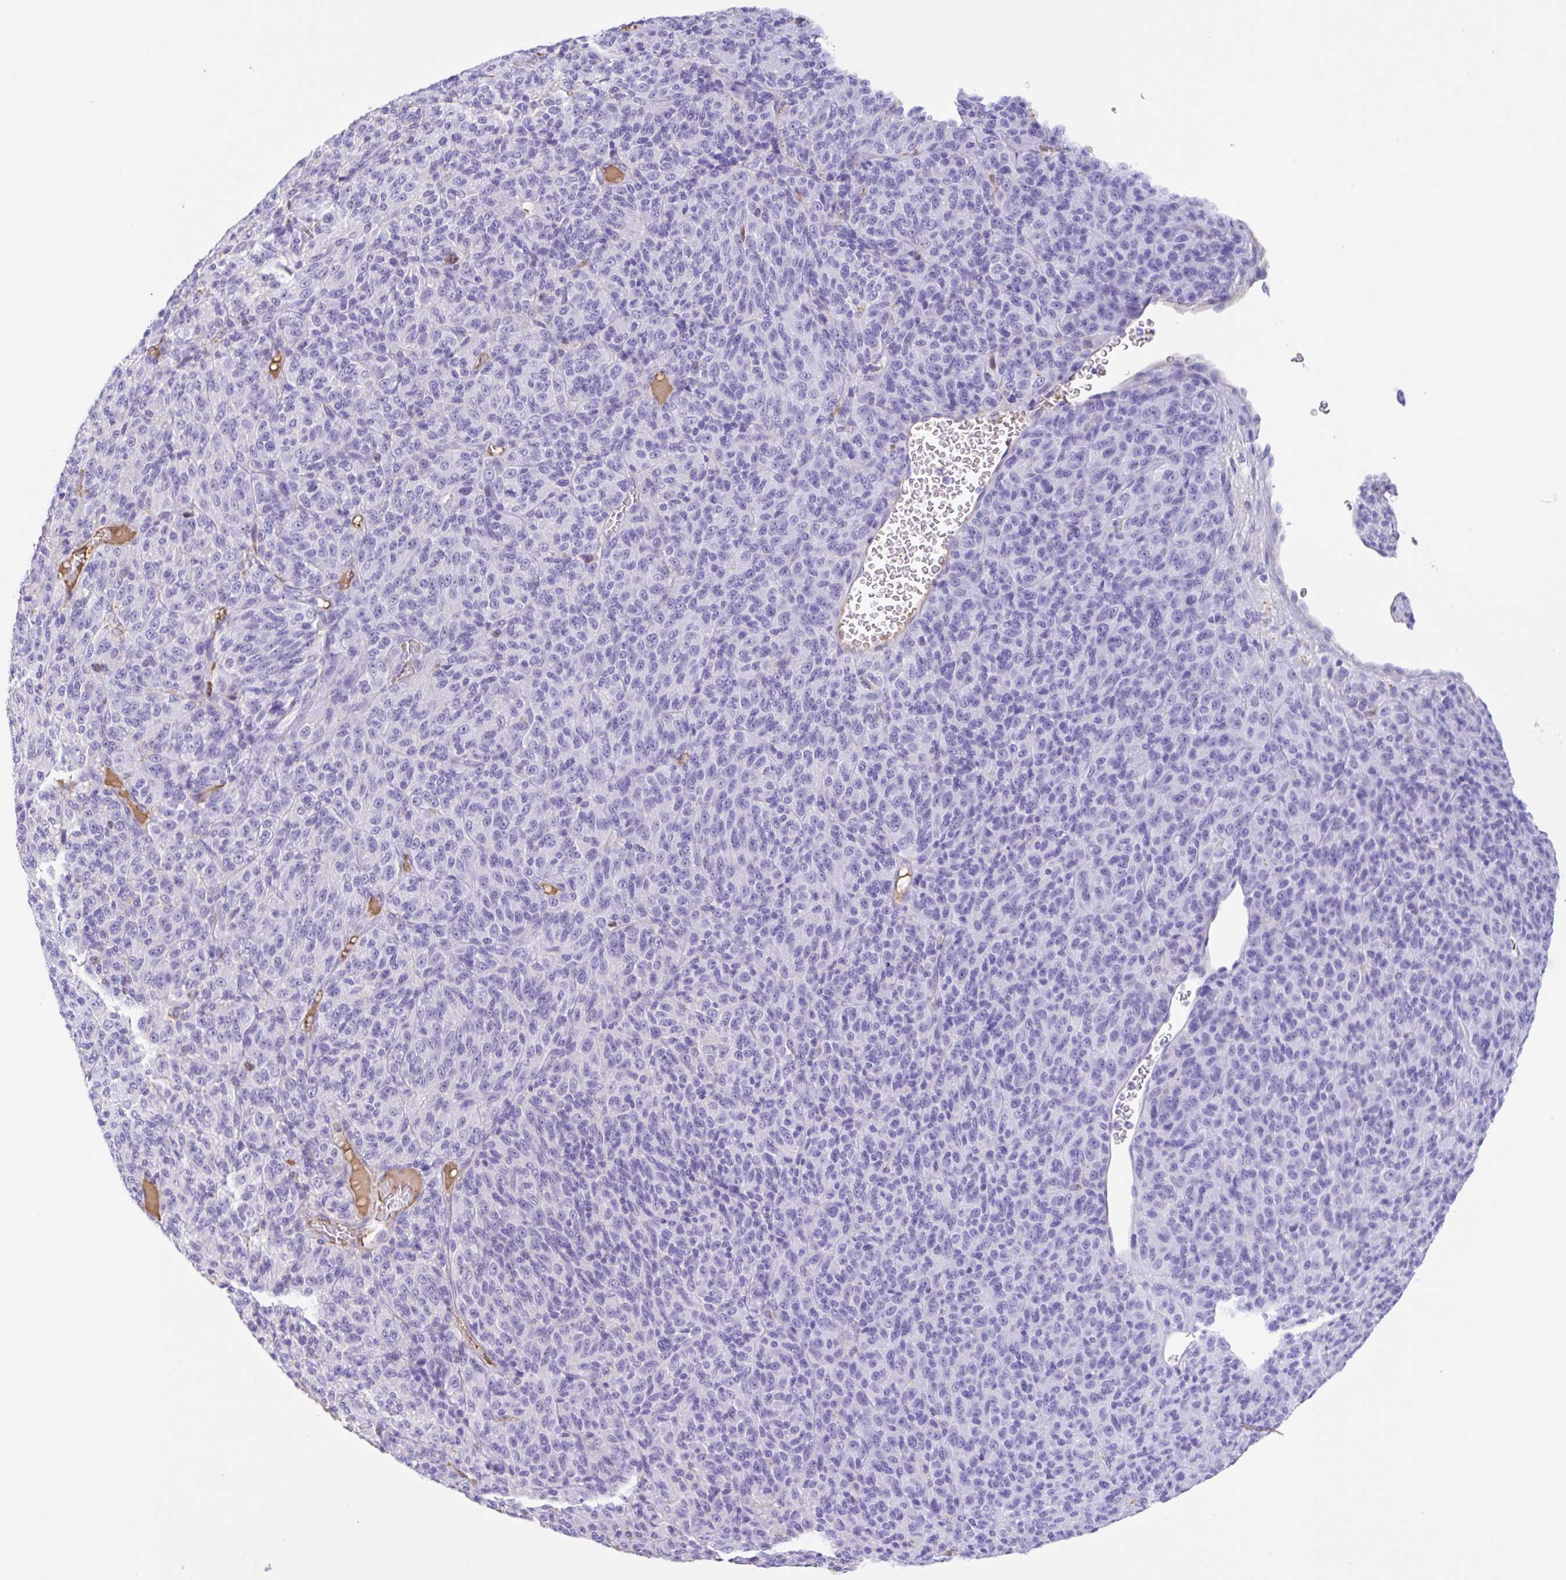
{"staining": {"intensity": "negative", "quantity": "none", "location": "none"}, "tissue": "melanoma", "cell_type": "Tumor cells", "image_type": "cancer", "snomed": [{"axis": "morphology", "description": "Malignant melanoma, Metastatic site"}, {"axis": "topography", "description": "Brain"}], "caption": "Immunohistochemistry image of human melanoma stained for a protein (brown), which shows no staining in tumor cells.", "gene": "HOXC12", "patient": {"sex": "female", "age": 56}}